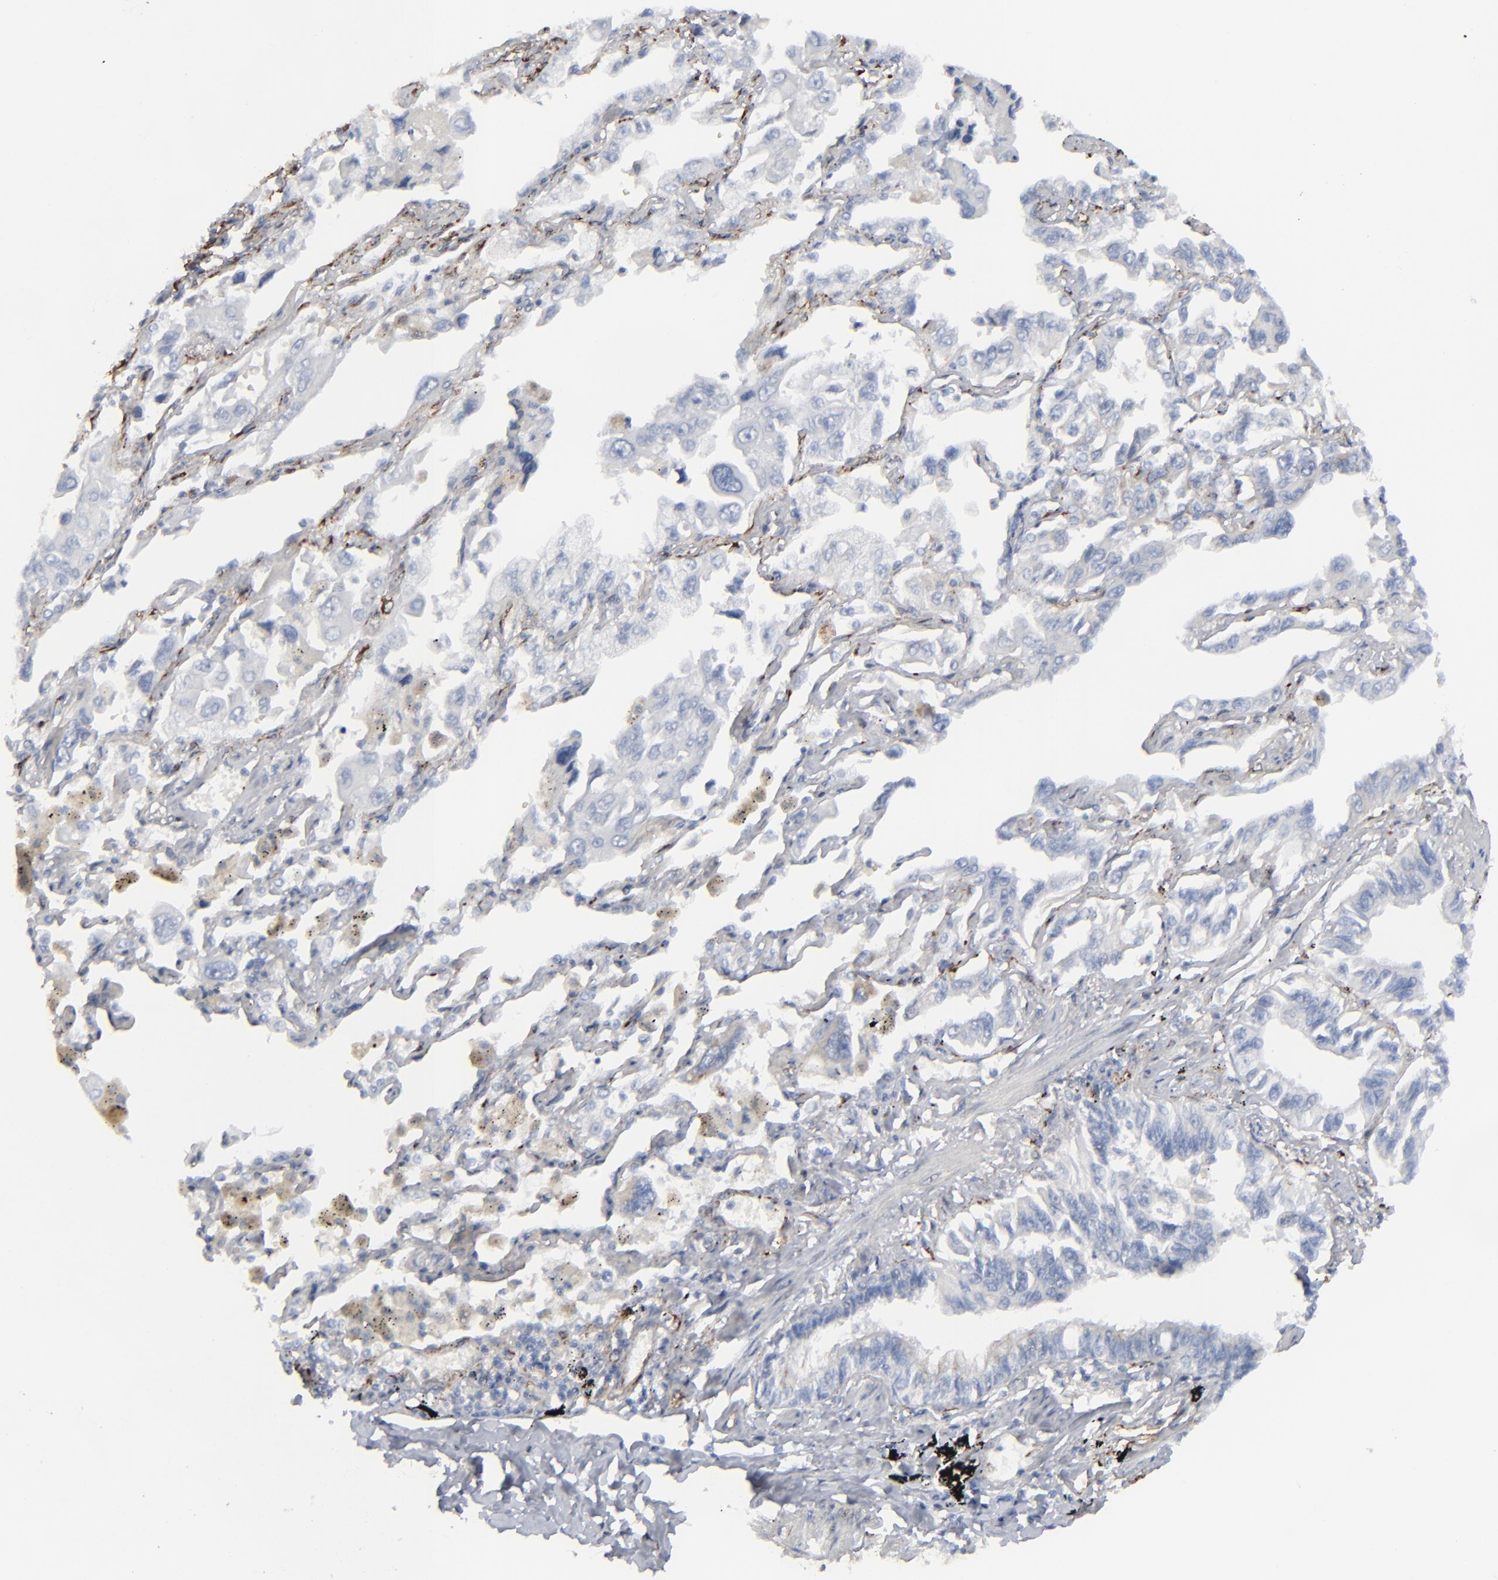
{"staining": {"intensity": "negative", "quantity": "none", "location": "none"}, "tissue": "lung cancer", "cell_type": "Tumor cells", "image_type": "cancer", "snomed": [{"axis": "morphology", "description": "Adenocarcinoma, NOS"}, {"axis": "topography", "description": "Lung"}], "caption": "High magnification brightfield microscopy of adenocarcinoma (lung) stained with DAB (3,3'-diaminobenzidine) (brown) and counterstained with hematoxylin (blue): tumor cells show no significant positivity. (DAB immunohistochemistry (IHC) with hematoxylin counter stain).", "gene": "SPARC", "patient": {"sex": "male", "age": 64}}